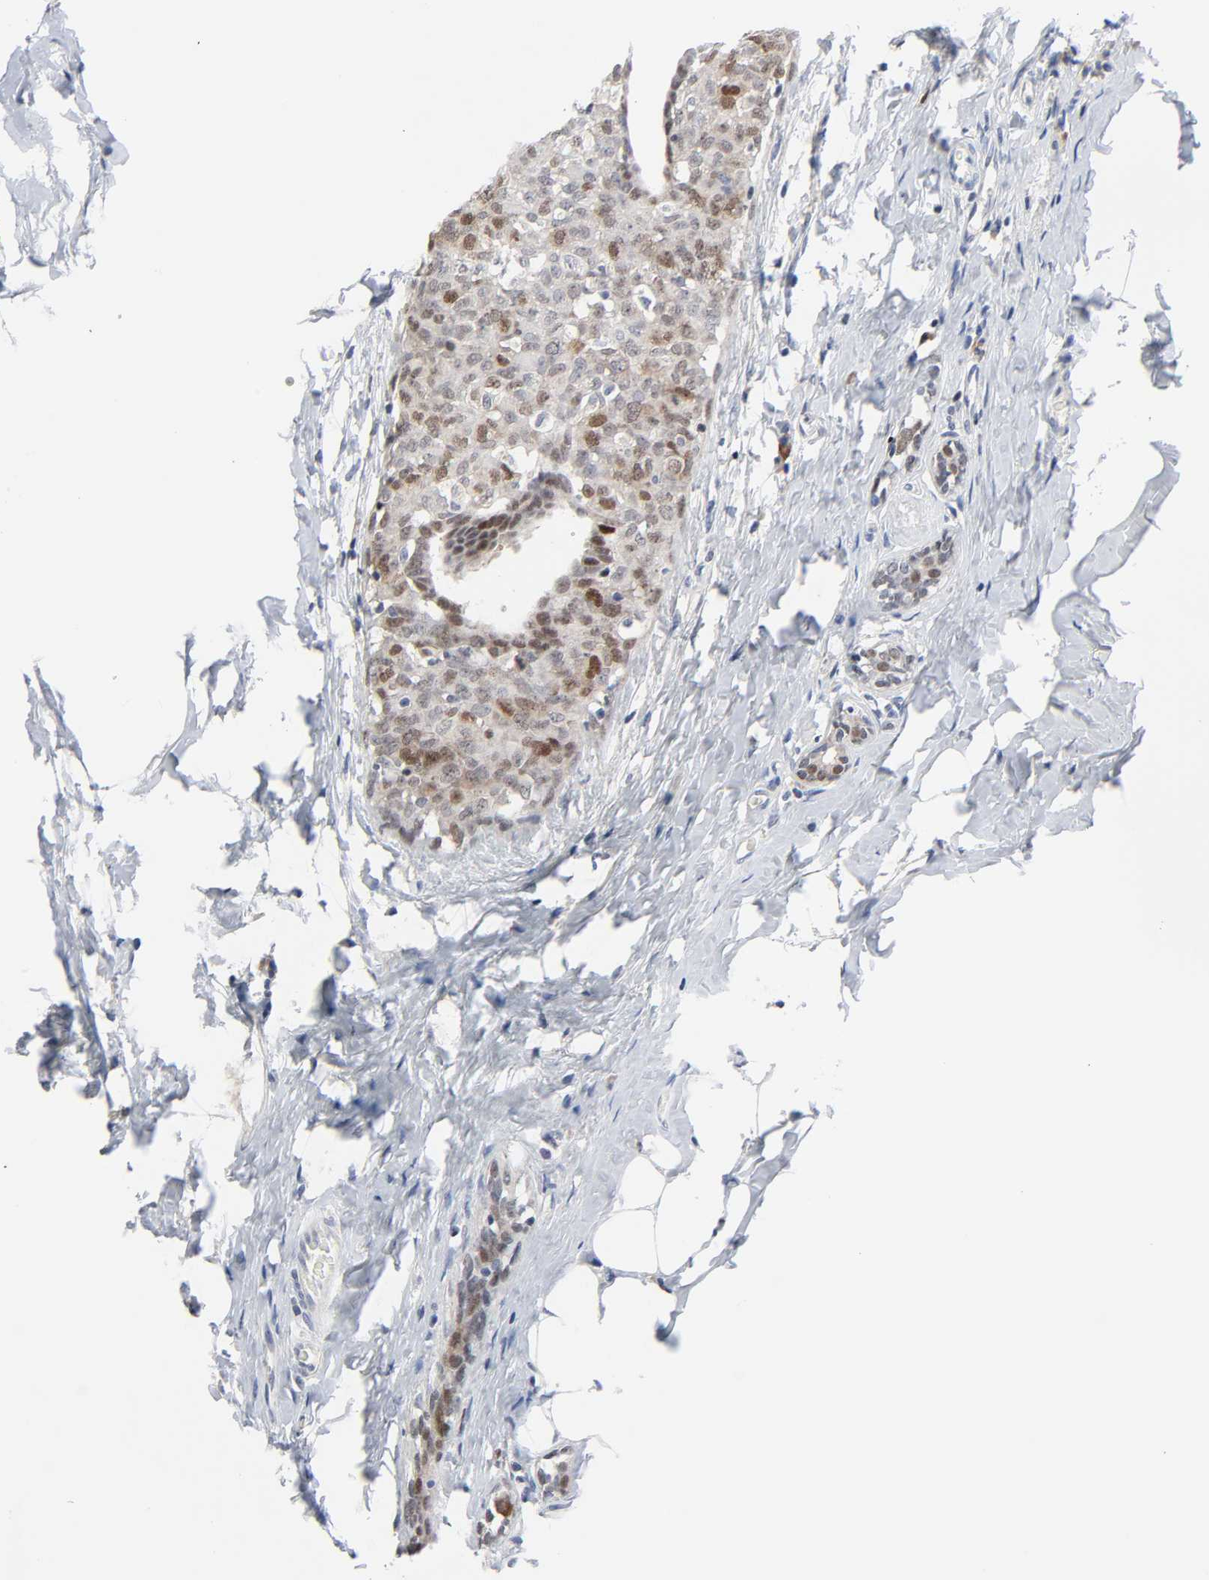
{"staining": {"intensity": "weak", "quantity": "25%-75%", "location": "nuclear"}, "tissue": "breast cancer", "cell_type": "Tumor cells", "image_type": "cancer", "snomed": [{"axis": "morphology", "description": "Duct carcinoma"}, {"axis": "topography", "description": "Breast"}], "caption": "A photomicrograph of breast cancer (infiltrating ductal carcinoma) stained for a protein demonstrates weak nuclear brown staining in tumor cells.", "gene": "WEE1", "patient": {"sex": "female", "age": 40}}